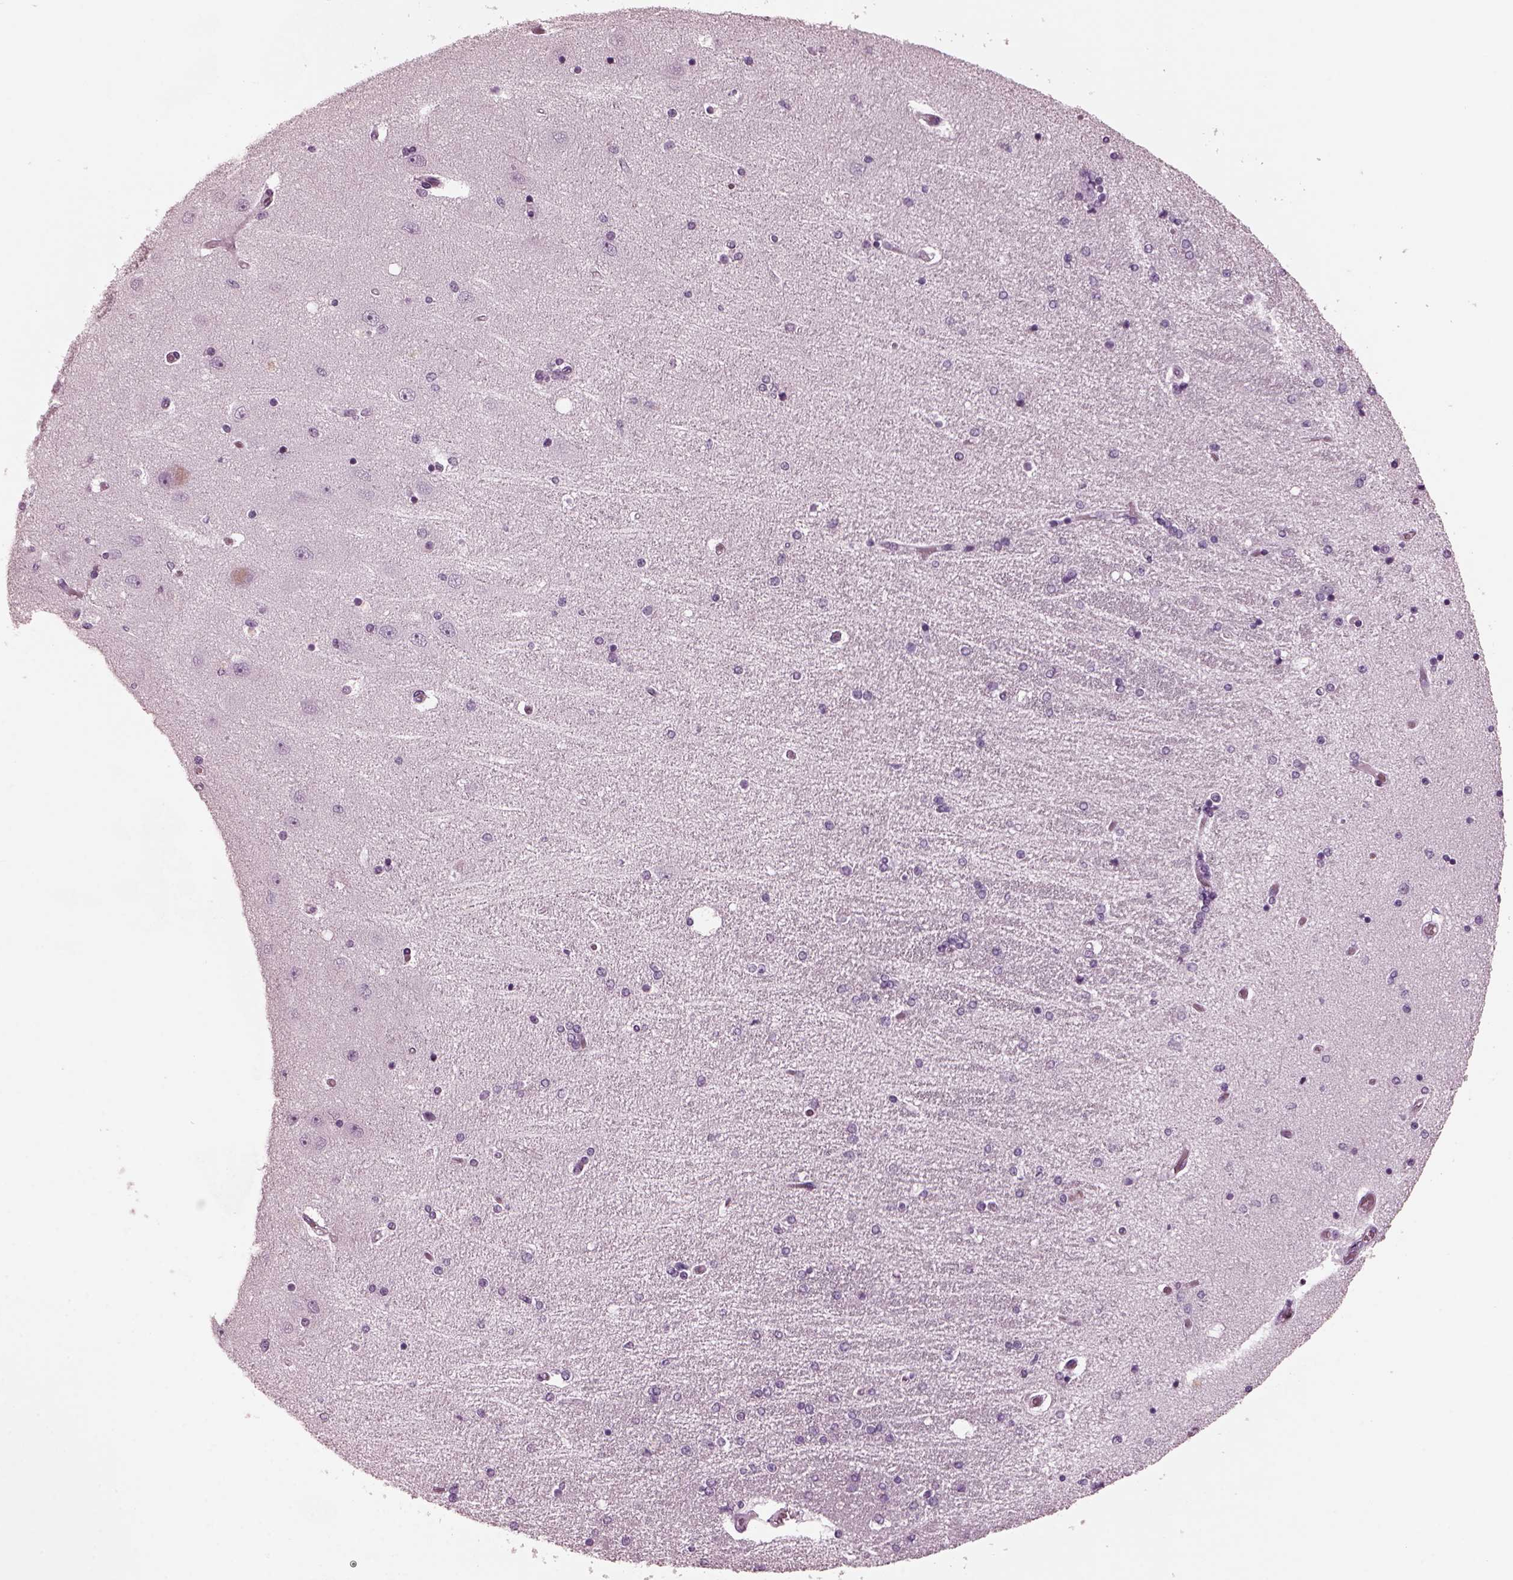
{"staining": {"intensity": "negative", "quantity": "none", "location": "none"}, "tissue": "hippocampus", "cell_type": "Glial cells", "image_type": "normal", "snomed": [{"axis": "morphology", "description": "Normal tissue, NOS"}, {"axis": "topography", "description": "Hippocampus"}], "caption": "Human hippocampus stained for a protein using immunohistochemistry (IHC) exhibits no staining in glial cells.", "gene": "RCVRN", "patient": {"sex": "female", "age": 54}}